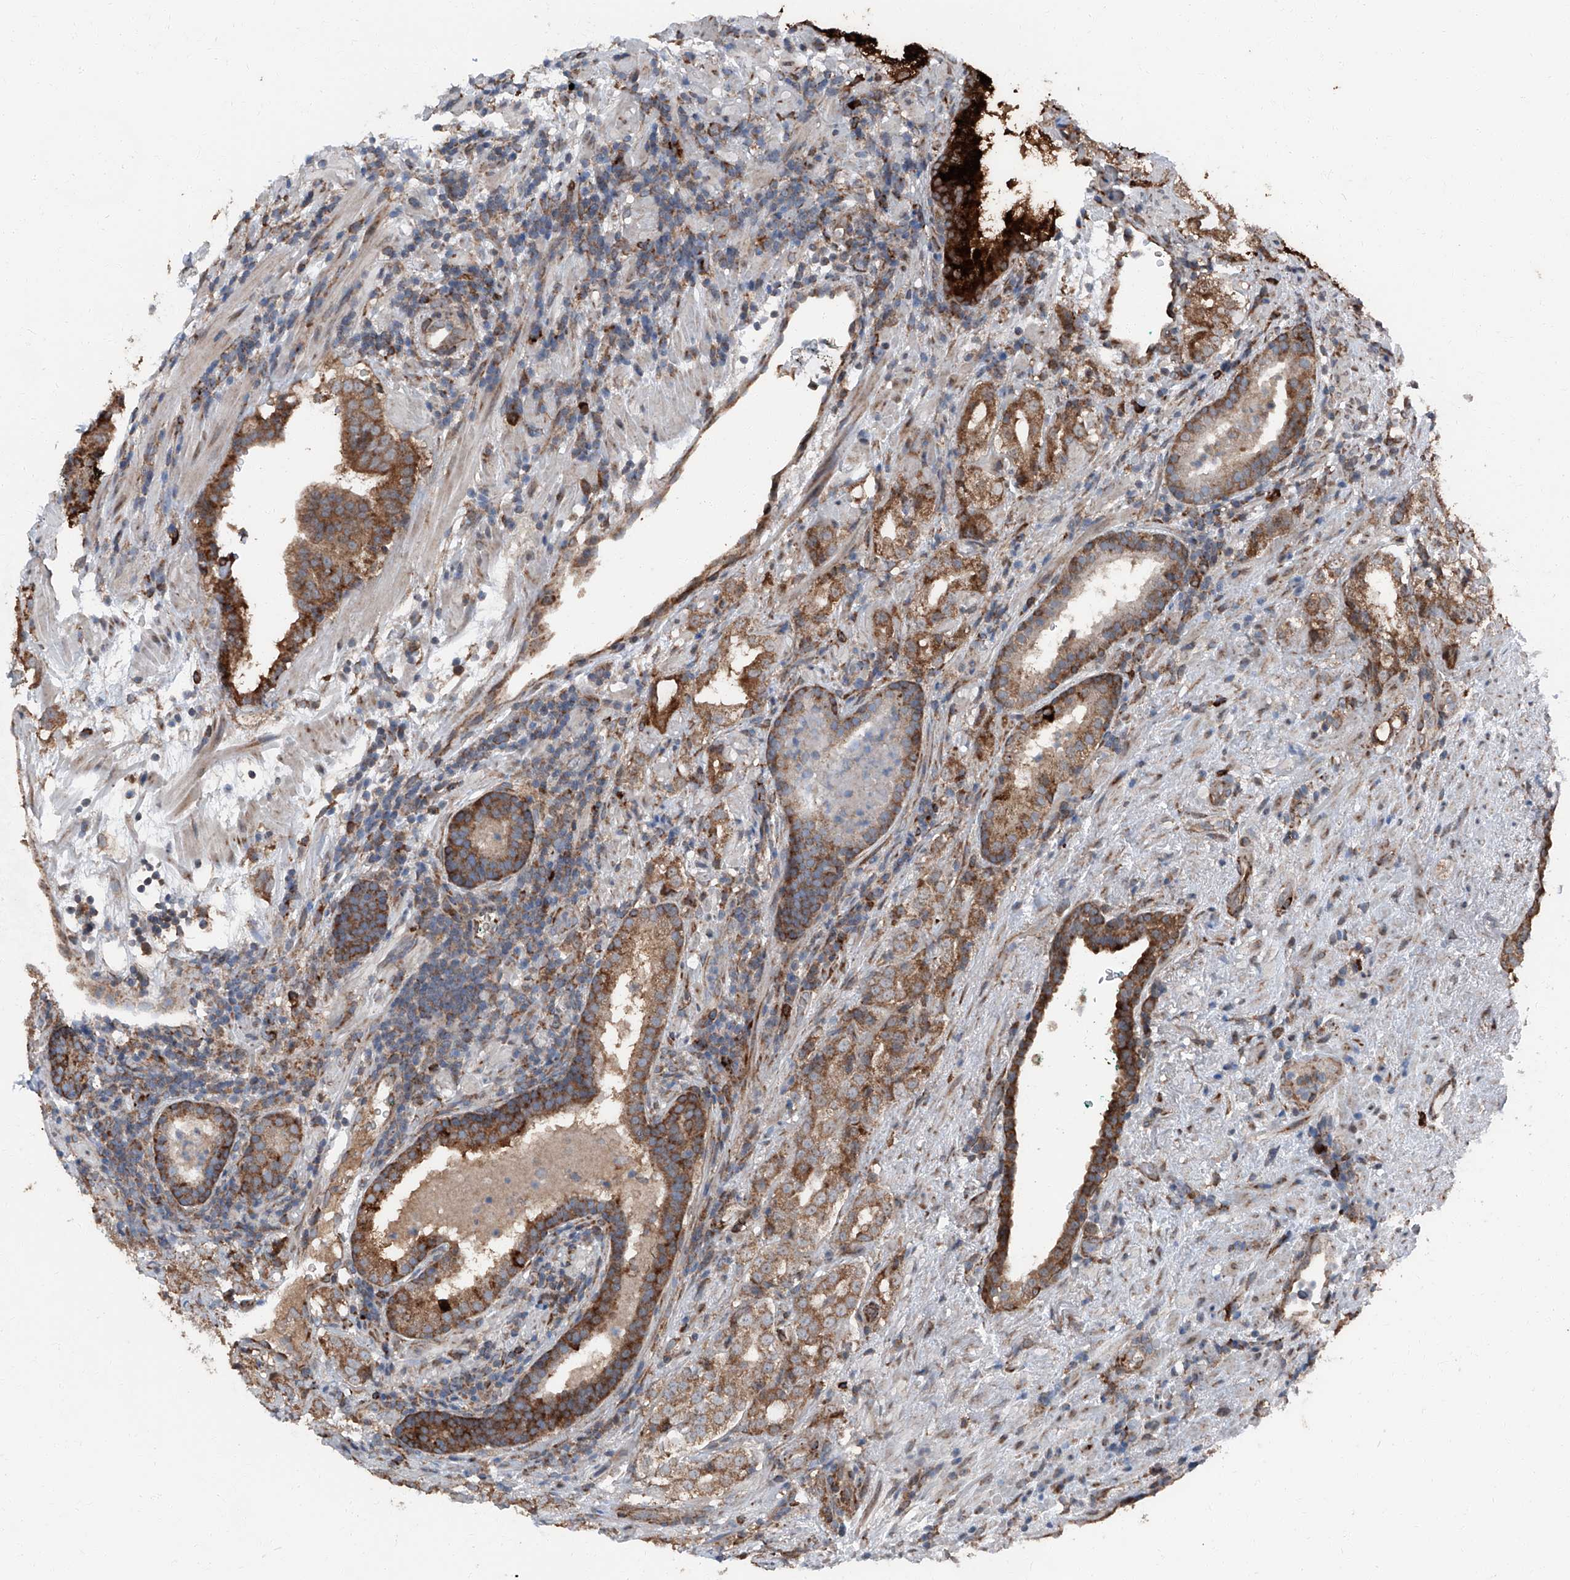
{"staining": {"intensity": "moderate", "quantity": "<25%", "location": "cytoplasmic/membranous"}, "tissue": "prostate cancer", "cell_type": "Tumor cells", "image_type": "cancer", "snomed": [{"axis": "morphology", "description": "Adenocarcinoma, High grade"}, {"axis": "topography", "description": "Prostate"}], "caption": "Protein analysis of prostate cancer (high-grade adenocarcinoma) tissue demonstrates moderate cytoplasmic/membranous positivity in about <25% of tumor cells. Nuclei are stained in blue.", "gene": "LIMK1", "patient": {"sex": "male", "age": 64}}